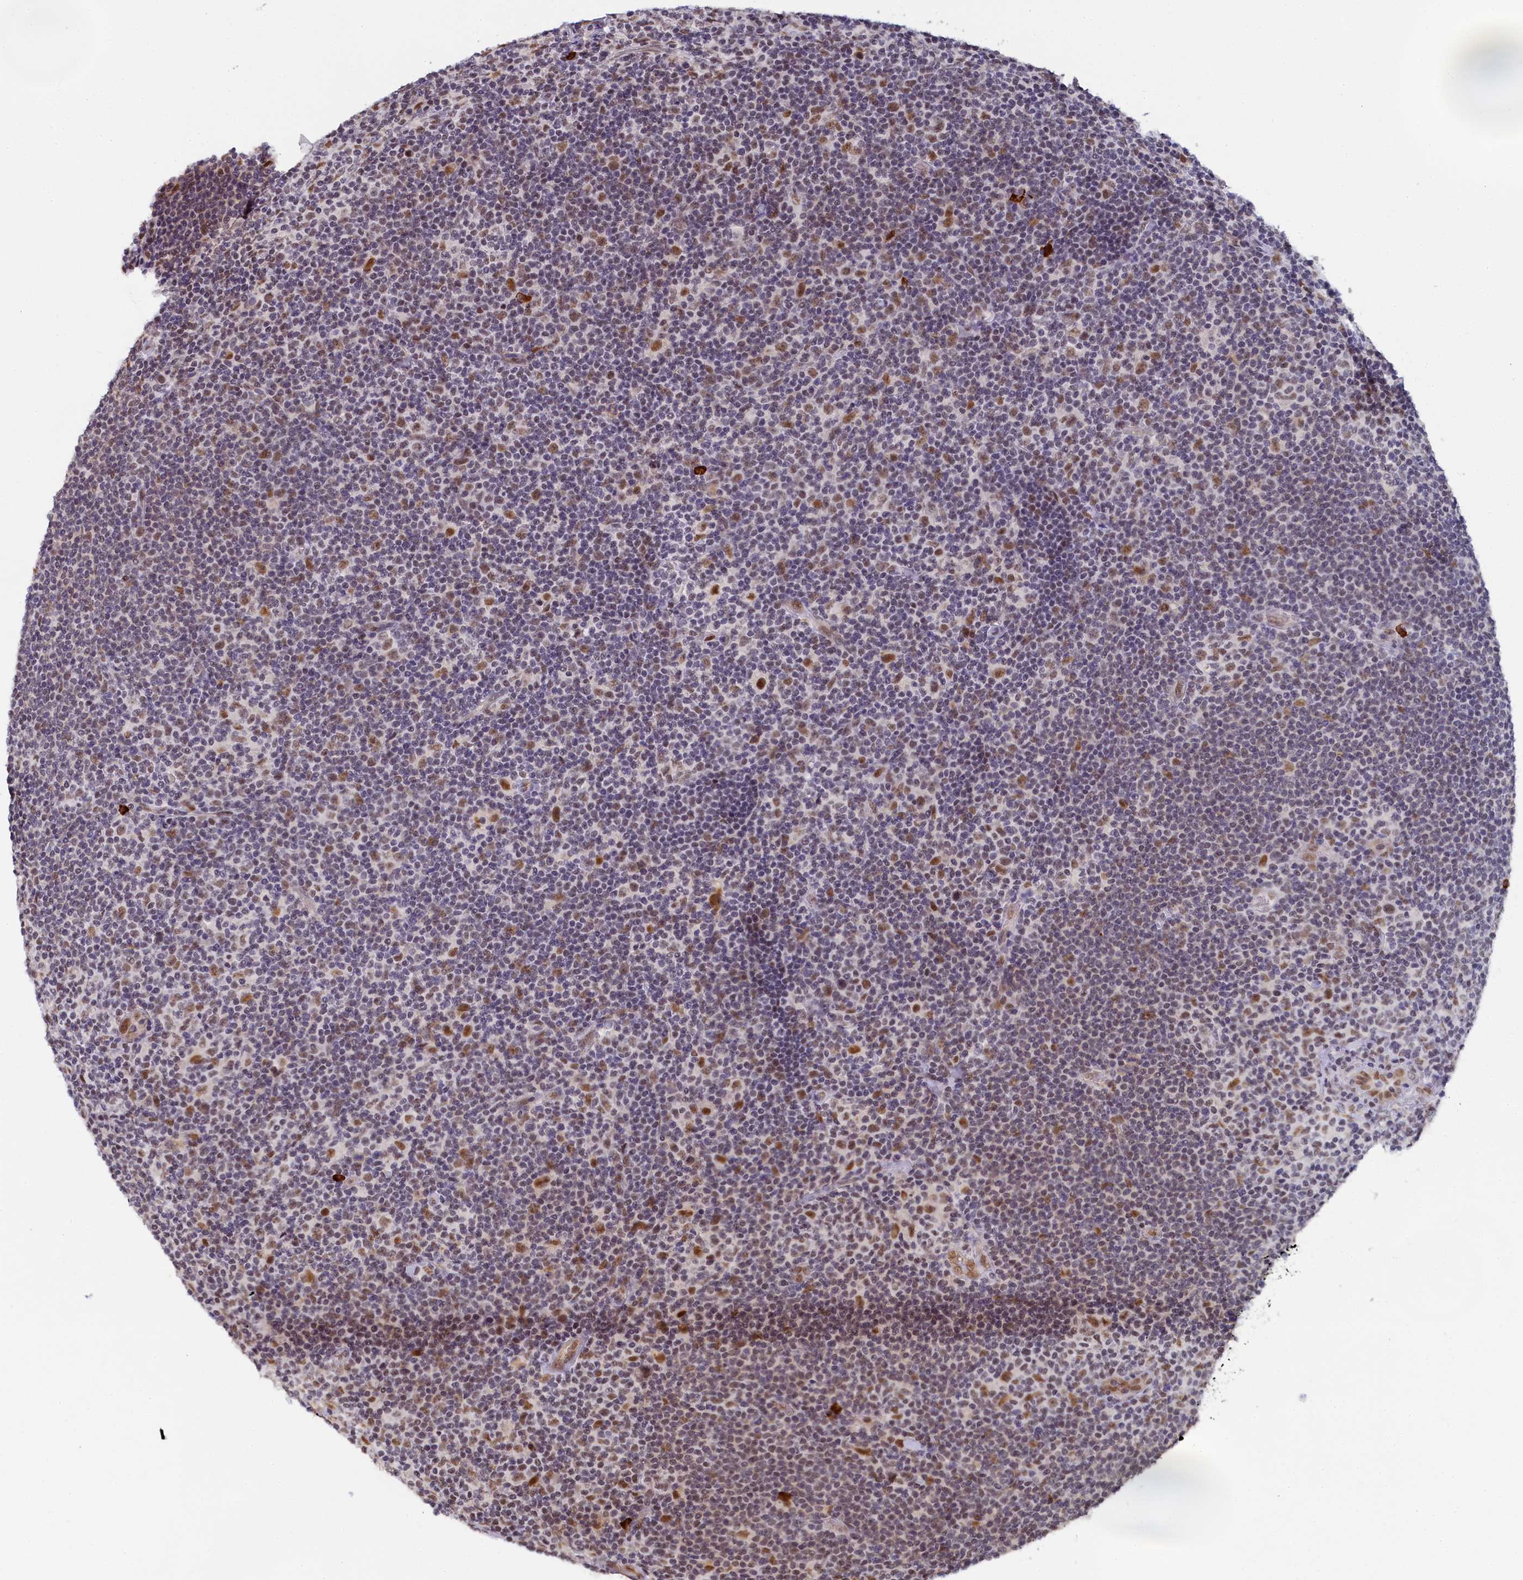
{"staining": {"intensity": "moderate", "quantity": "25%-75%", "location": "nuclear"}, "tissue": "lymphoma", "cell_type": "Tumor cells", "image_type": "cancer", "snomed": [{"axis": "morphology", "description": "Hodgkin's disease, NOS"}, {"axis": "topography", "description": "Lymph node"}], "caption": "Human lymphoma stained for a protein (brown) displays moderate nuclear positive positivity in approximately 25%-75% of tumor cells.", "gene": "INTS14", "patient": {"sex": "female", "age": 57}}